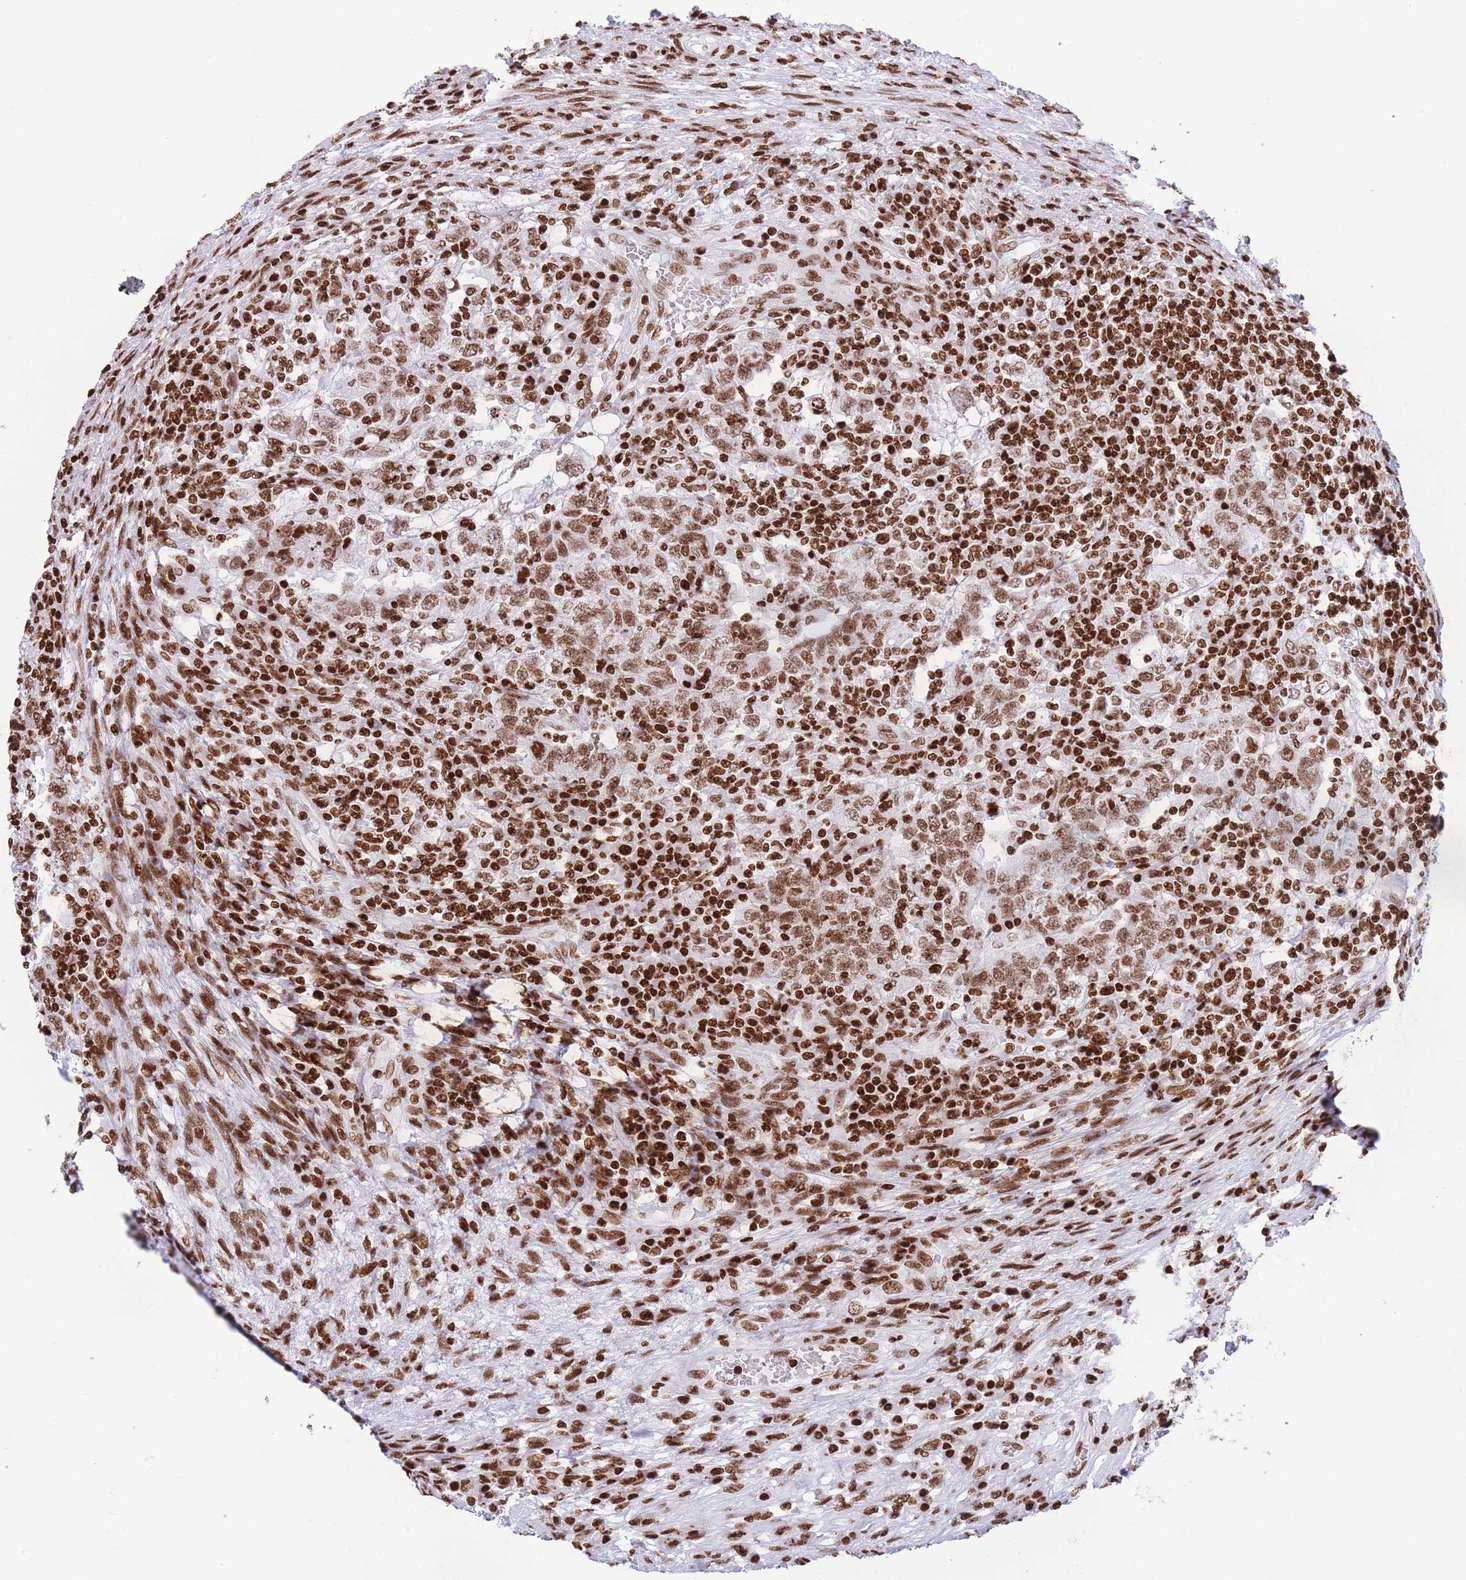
{"staining": {"intensity": "moderate", "quantity": ">75%", "location": "nuclear"}, "tissue": "testis cancer", "cell_type": "Tumor cells", "image_type": "cancer", "snomed": [{"axis": "morphology", "description": "Carcinoma, Embryonal, NOS"}, {"axis": "topography", "description": "Testis"}], "caption": "High-magnification brightfield microscopy of testis cancer (embryonal carcinoma) stained with DAB (brown) and counterstained with hematoxylin (blue). tumor cells exhibit moderate nuclear expression is identified in approximately>75% of cells. (DAB IHC with brightfield microscopy, high magnification).", "gene": "H2BC11", "patient": {"sex": "male", "age": 26}}